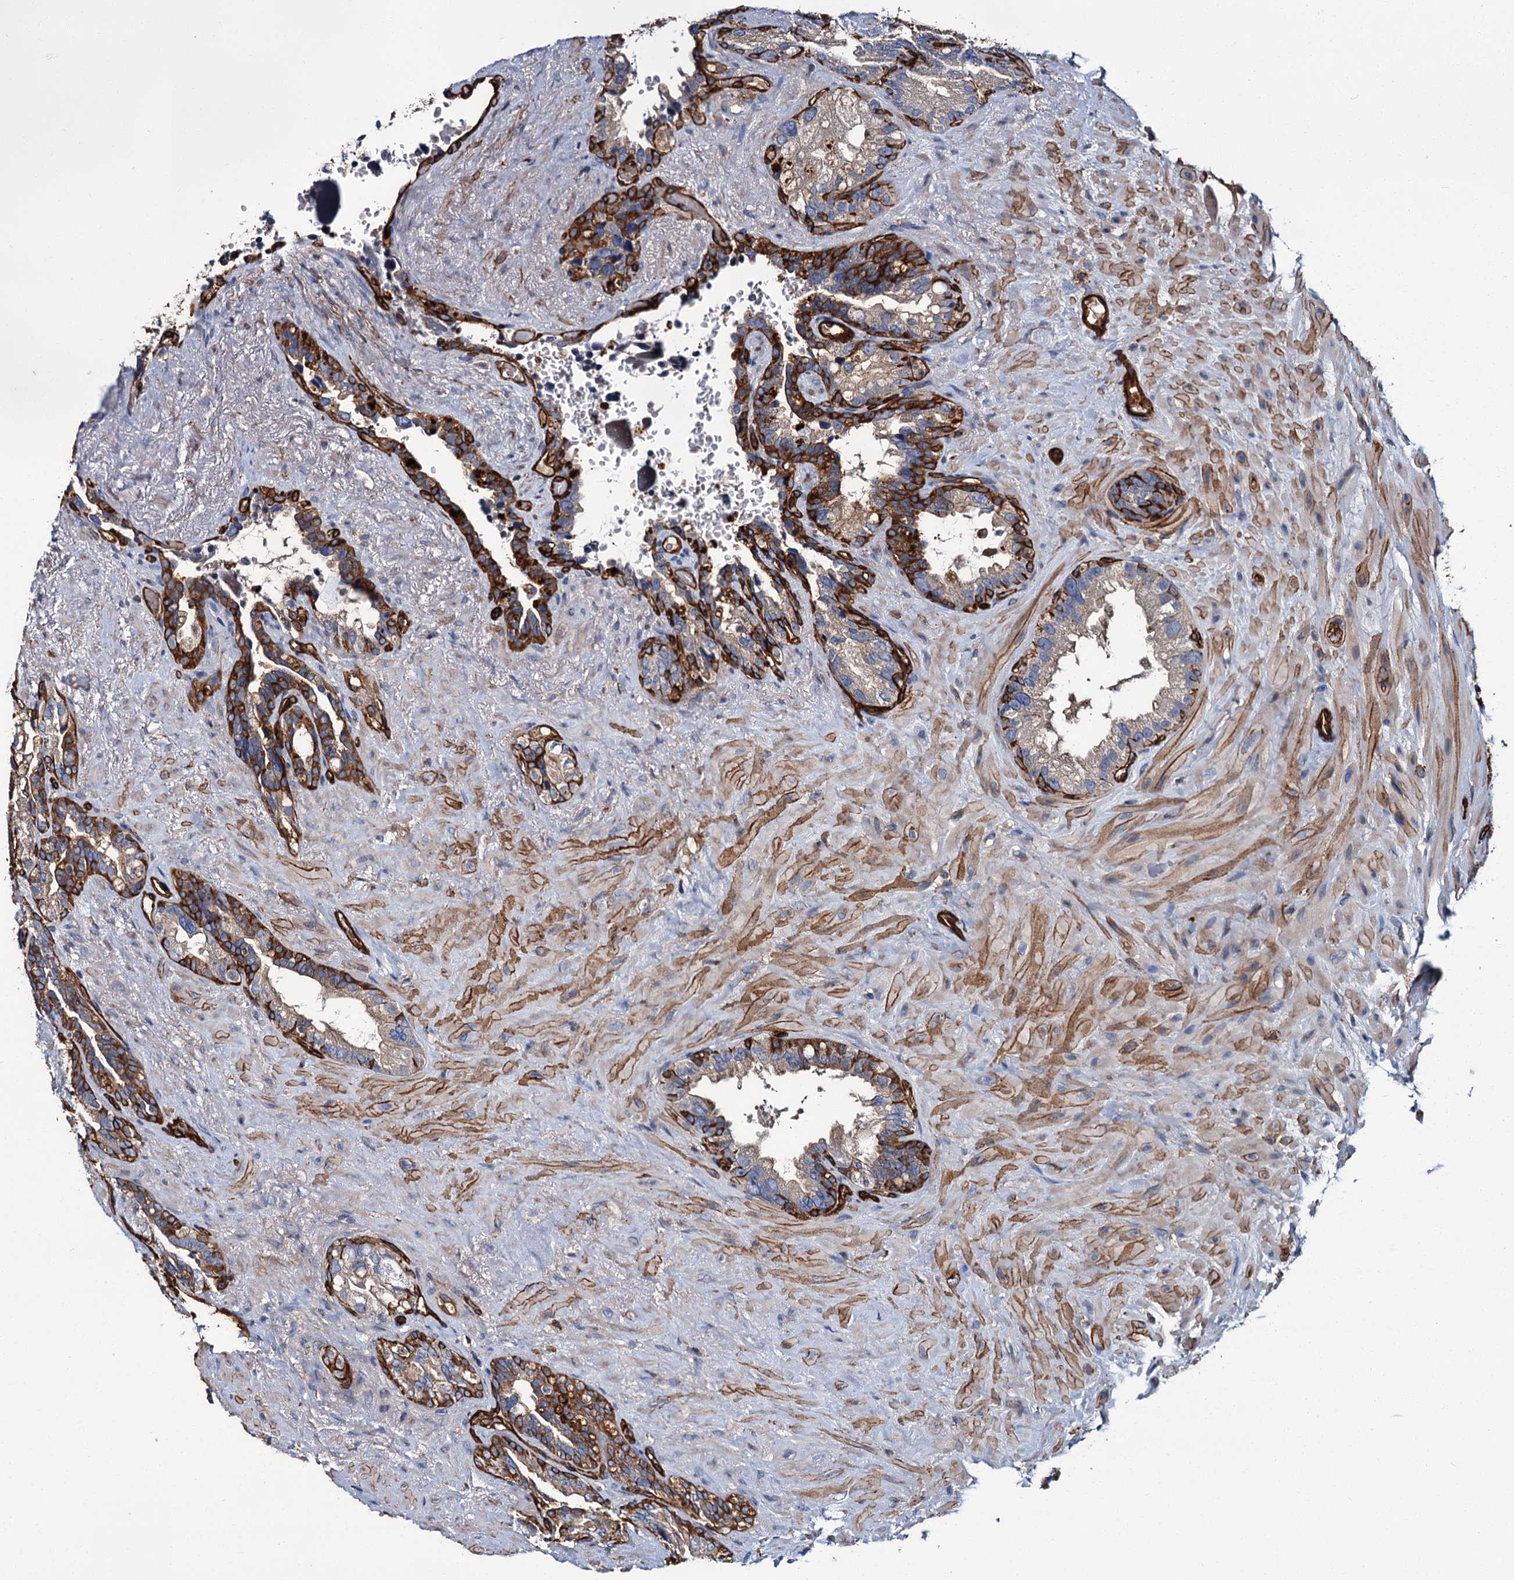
{"staining": {"intensity": "moderate", "quantity": "25%-75%", "location": "cytoplasmic/membranous"}, "tissue": "seminal vesicle", "cell_type": "Glandular cells", "image_type": "normal", "snomed": [{"axis": "morphology", "description": "Normal tissue, NOS"}, {"axis": "topography", "description": "Seminal veicle"}], "caption": "This histopathology image demonstrates IHC staining of benign human seminal vesicle, with medium moderate cytoplasmic/membranous positivity in about 25%-75% of glandular cells.", "gene": "CACNA1C", "patient": {"sex": "male", "age": 80}}